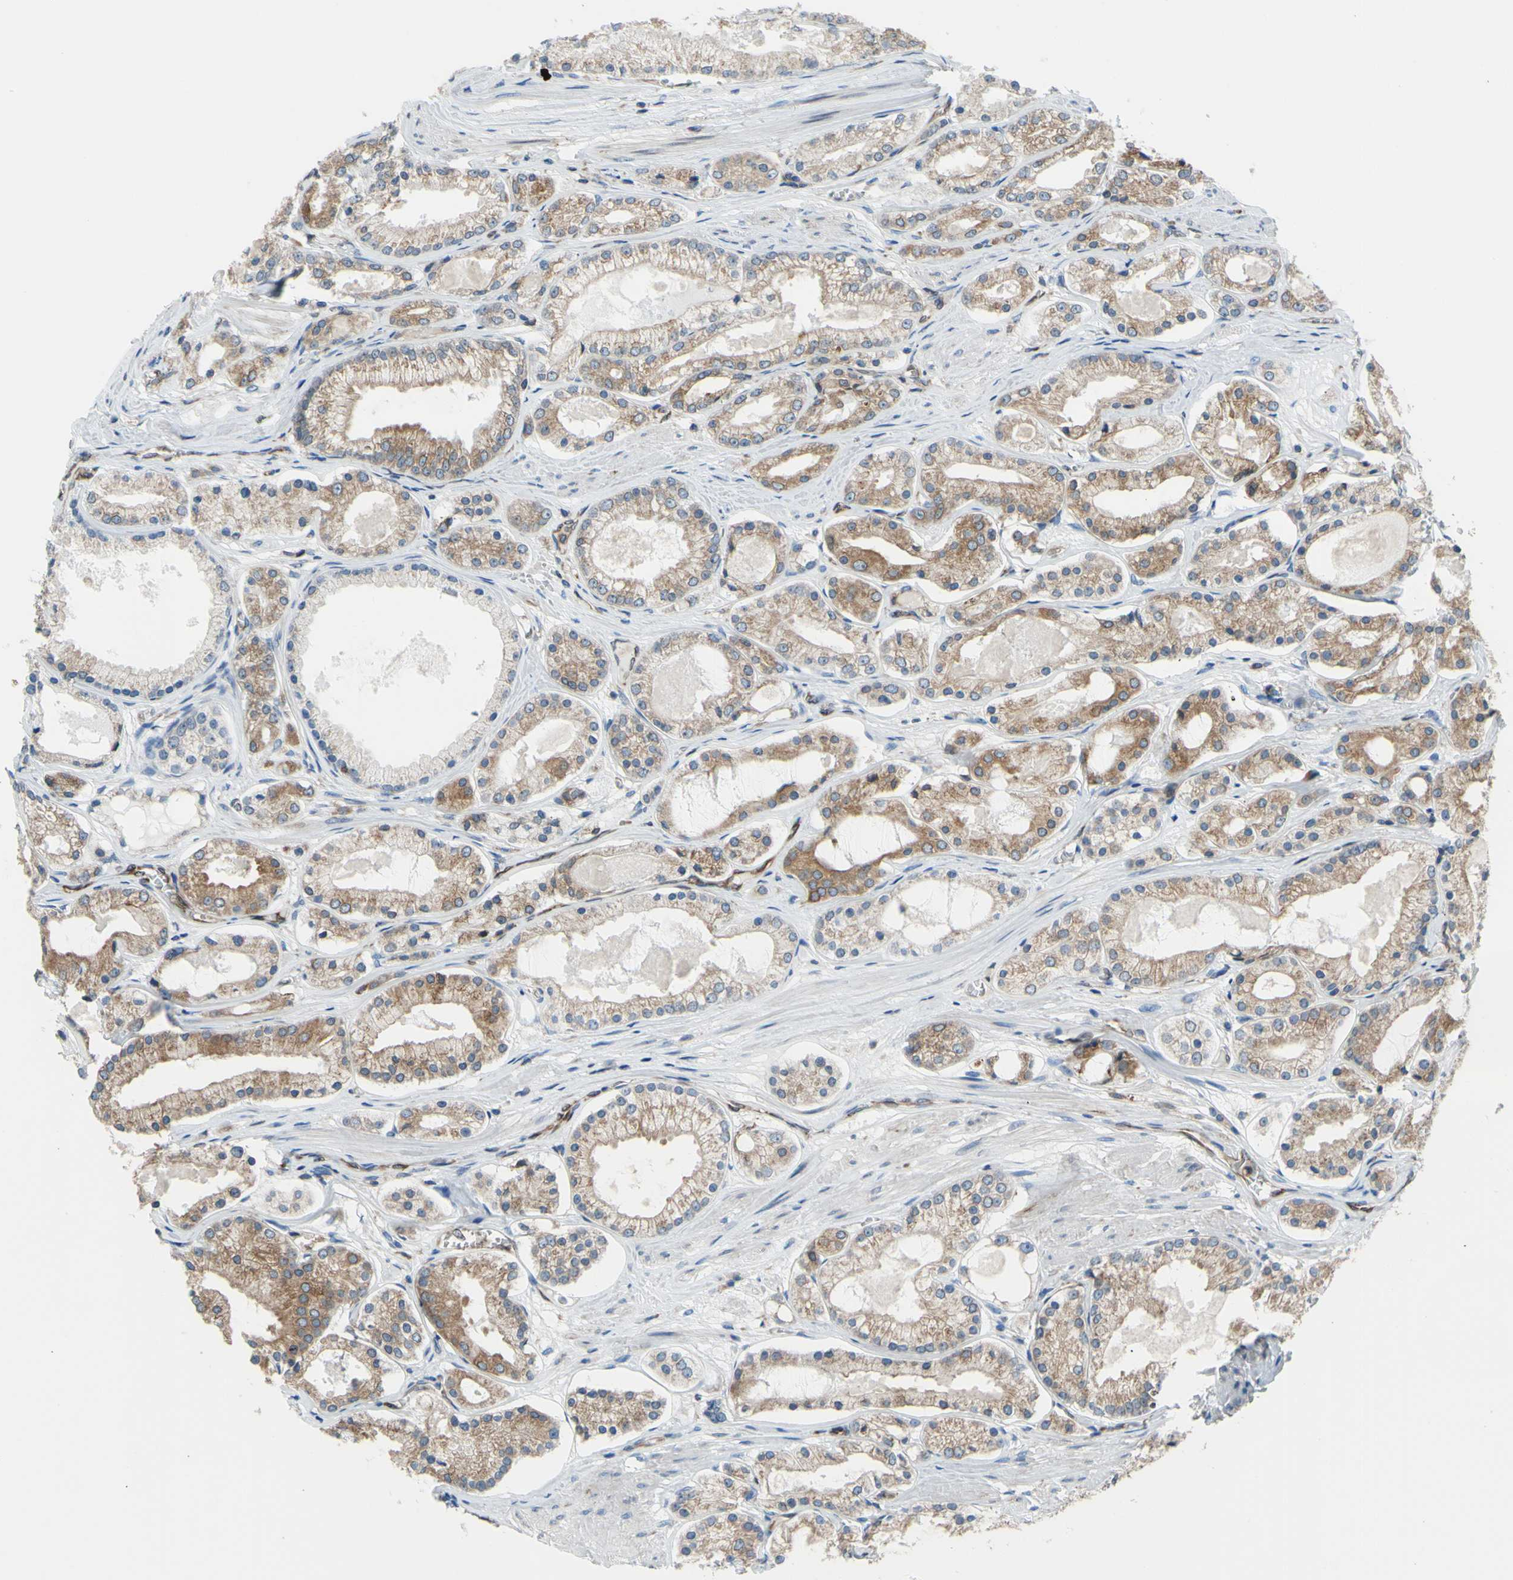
{"staining": {"intensity": "moderate", "quantity": ">75%", "location": "cytoplasmic/membranous"}, "tissue": "prostate cancer", "cell_type": "Tumor cells", "image_type": "cancer", "snomed": [{"axis": "morphology", "description": "Adenocarcinoma, High grade"}, {"axis": "topography", "description": "Prostate"}], "caption": "Approximately >75% of tumor cells in human adenocarcinoma (high-grade) (prostate) display moderate cytoplasmic/membranous protein staining as visualized by brown immunohistochemical staining.", "gene": "MGST2", "patient": {"sex": "male", "age": 66}}